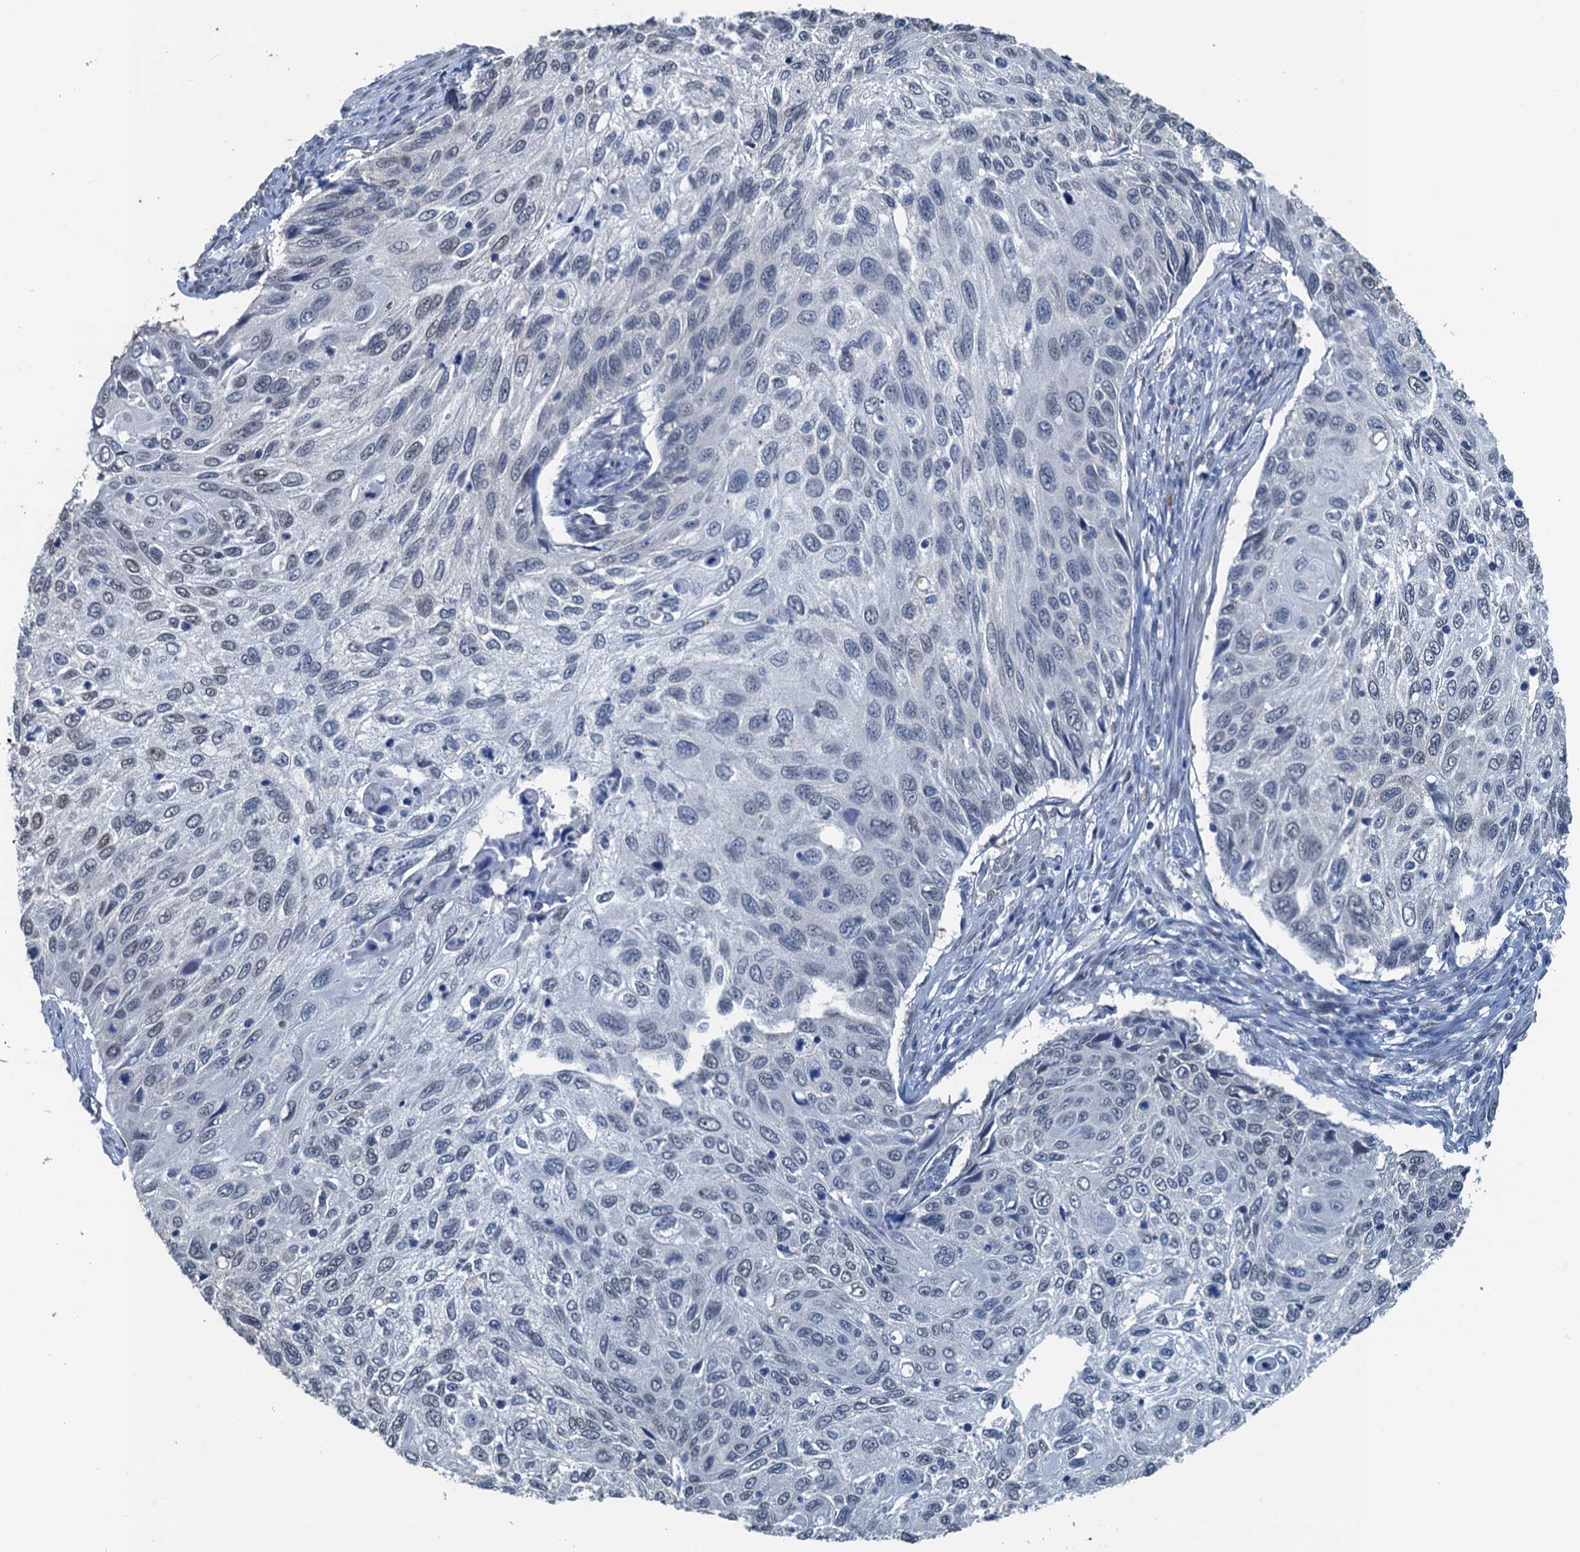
{"staining": {"intensity": "negative", "quantity": "none", "location": "none"}, "tissue": "cervical cancer", "cell_type": "Tumor cells", "image_type": "cancer", "snomed": [{"axis": "morphology", "description": "Squamous cell carcinoma, NOS"}, {"axis": "topography", "description": "Cervix"}], "caption": "Tumor cells are negative for protein expression in human cervical cancer.", "gene": "AHCY", "patient": {"sex": "female", "age": 70}}